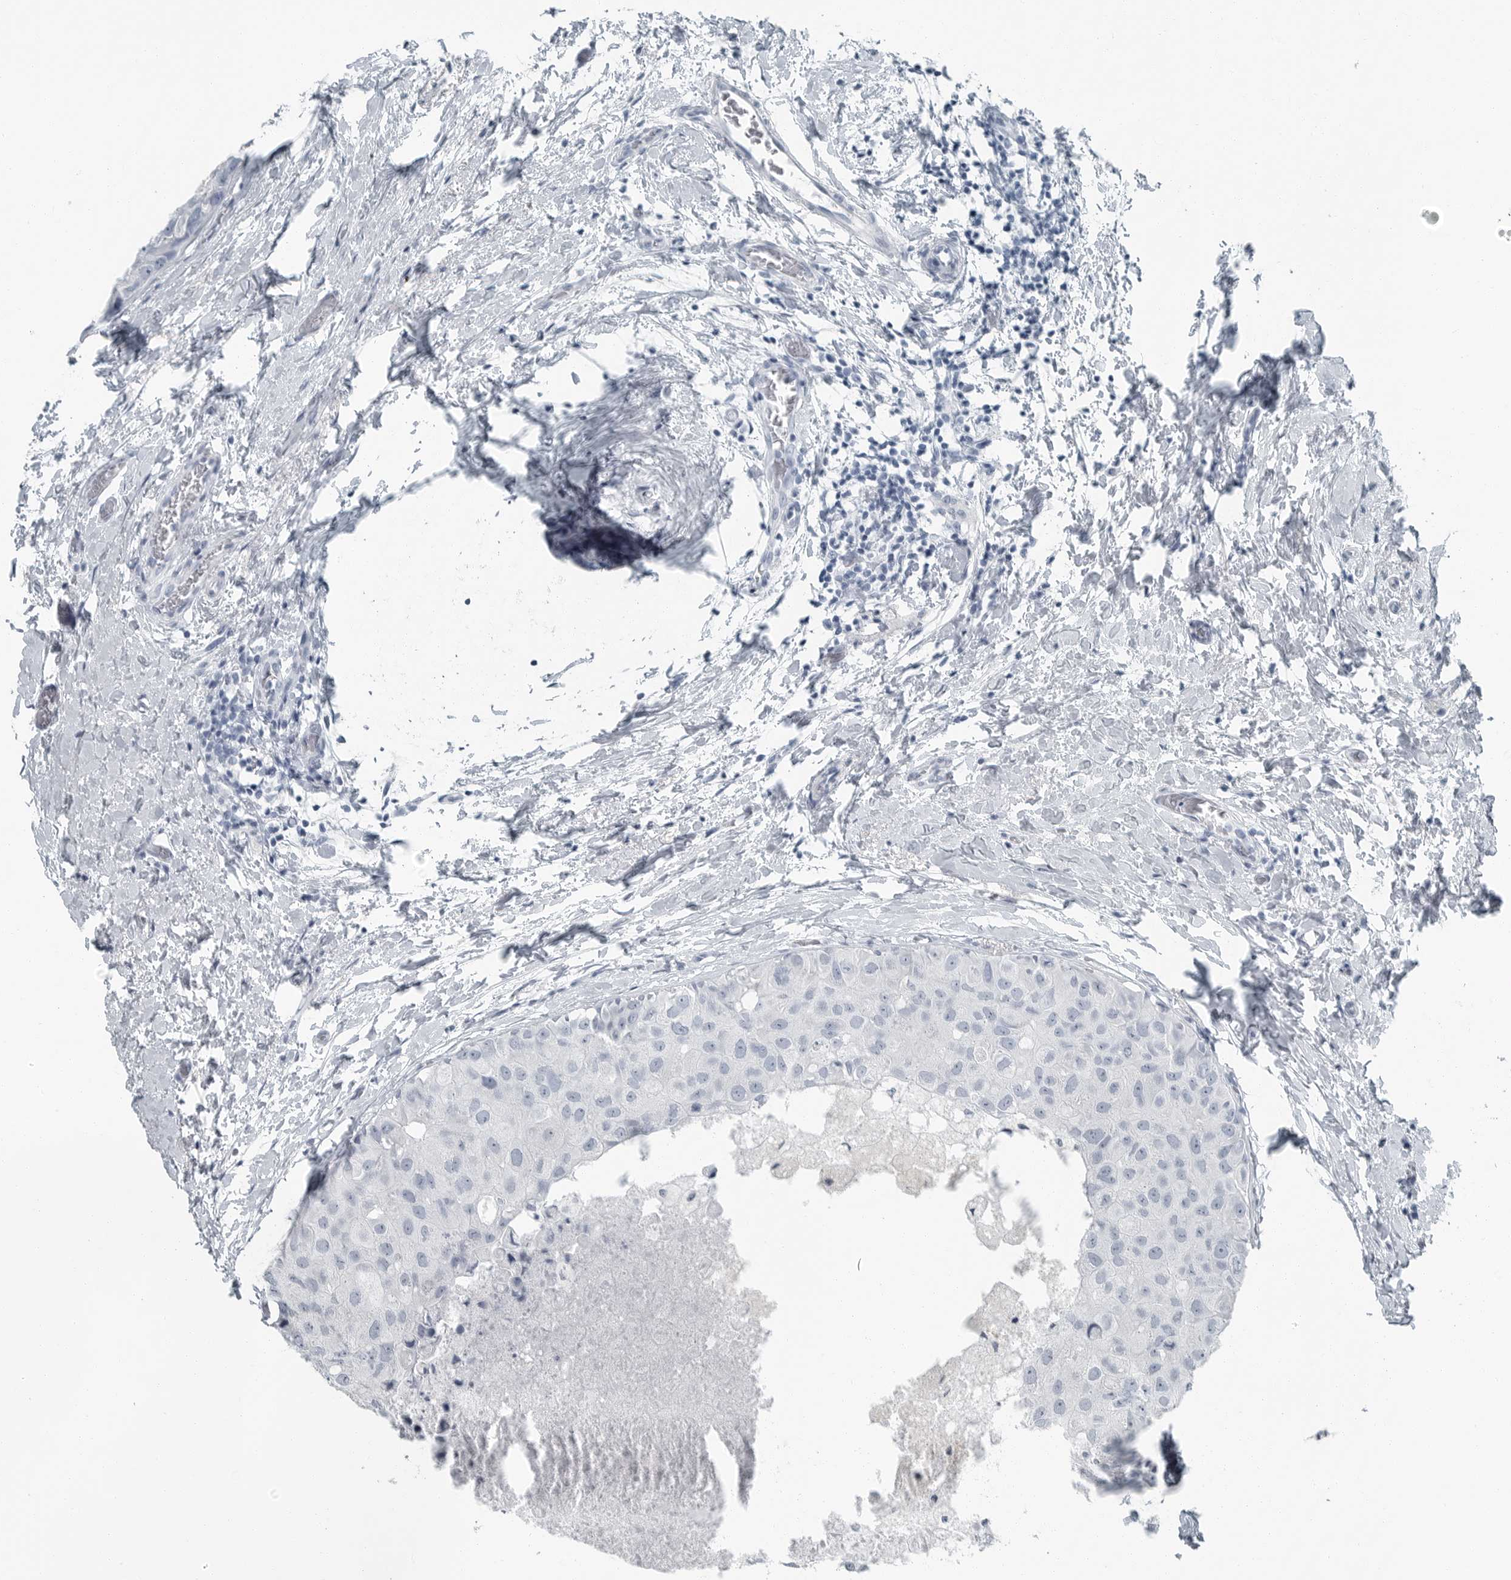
{"staining": {"intensity": "negative", "quantity": "none", "location": "none"}, "tissue": "breast cancer", "cell_type": "Tumor cells", "image_type": "cancer", "snomed": [{"axis": "morphology", "description": "Duct carcinoma"}, {"axis": "topography", "description": "Breast"}], "caption": "Immunohistochemistry (IHC) photomicrograph of human breast infiltrating ductal carcinoma stained for a protein (brown), which demonstrates no positivity in tumor cells.", "gene": "FABP6", "patient": {"sex": "female", "age": 62}}